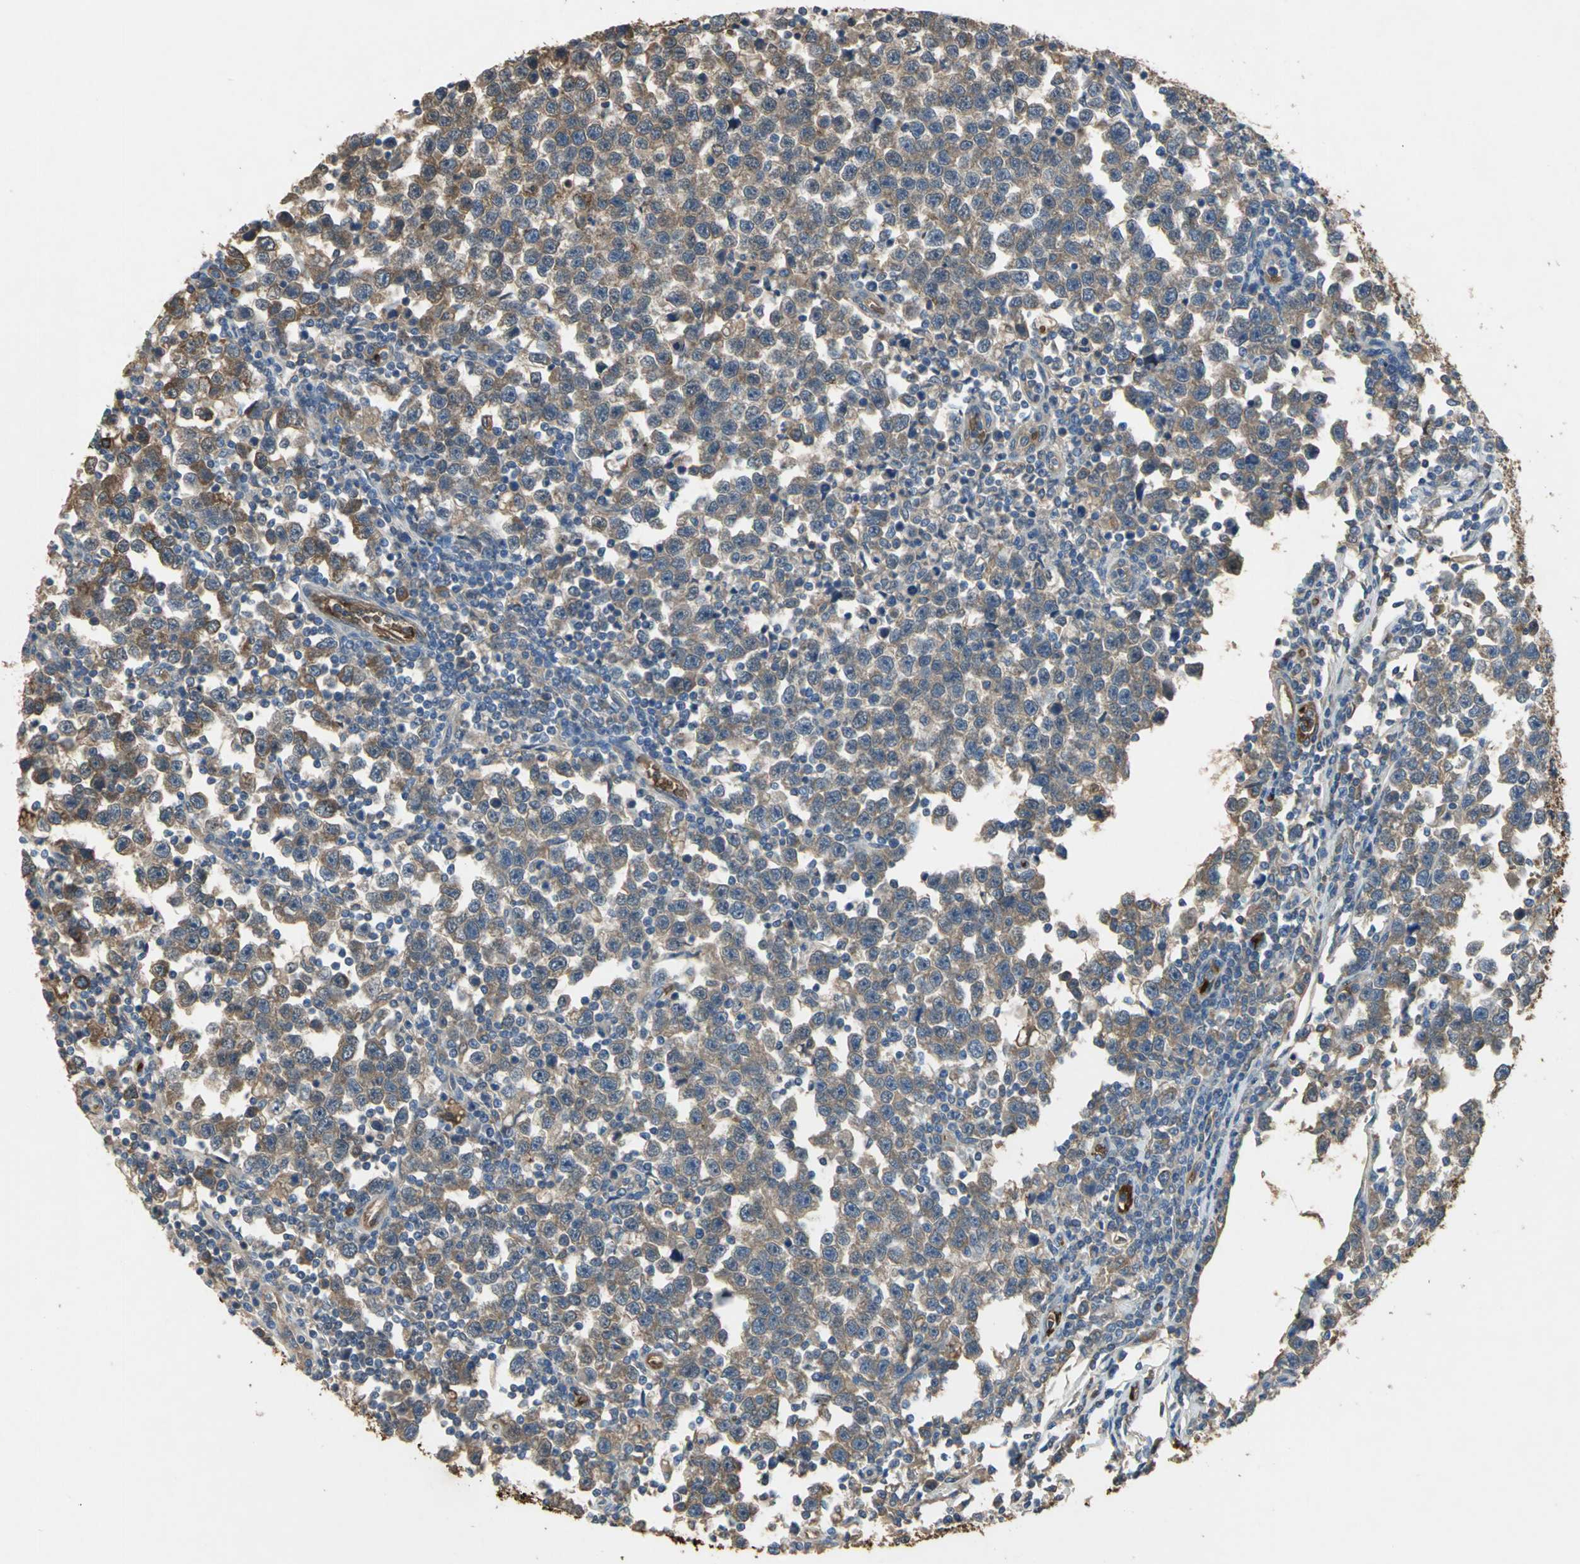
{"staining": {"intensity": "strong", "quantity": ">75%", "location": "cytoplasmic/membranous"}, "tissue": "testis cancer", "cell_type": "Tumor cells", "image_type": "cancer", "snomed": [{"axis": "morphology", "description": "Seminoma, NOS"}, {"axis": "topography", "description": "Testis"}], "caption": "This is a histology image of IHC staining of seminoma (testis), which shows strong positivity in the cytoplasmic/membranous of tumor cells.", "gene": "TREM1", "patient": {"sex": "male", "age": 43}}